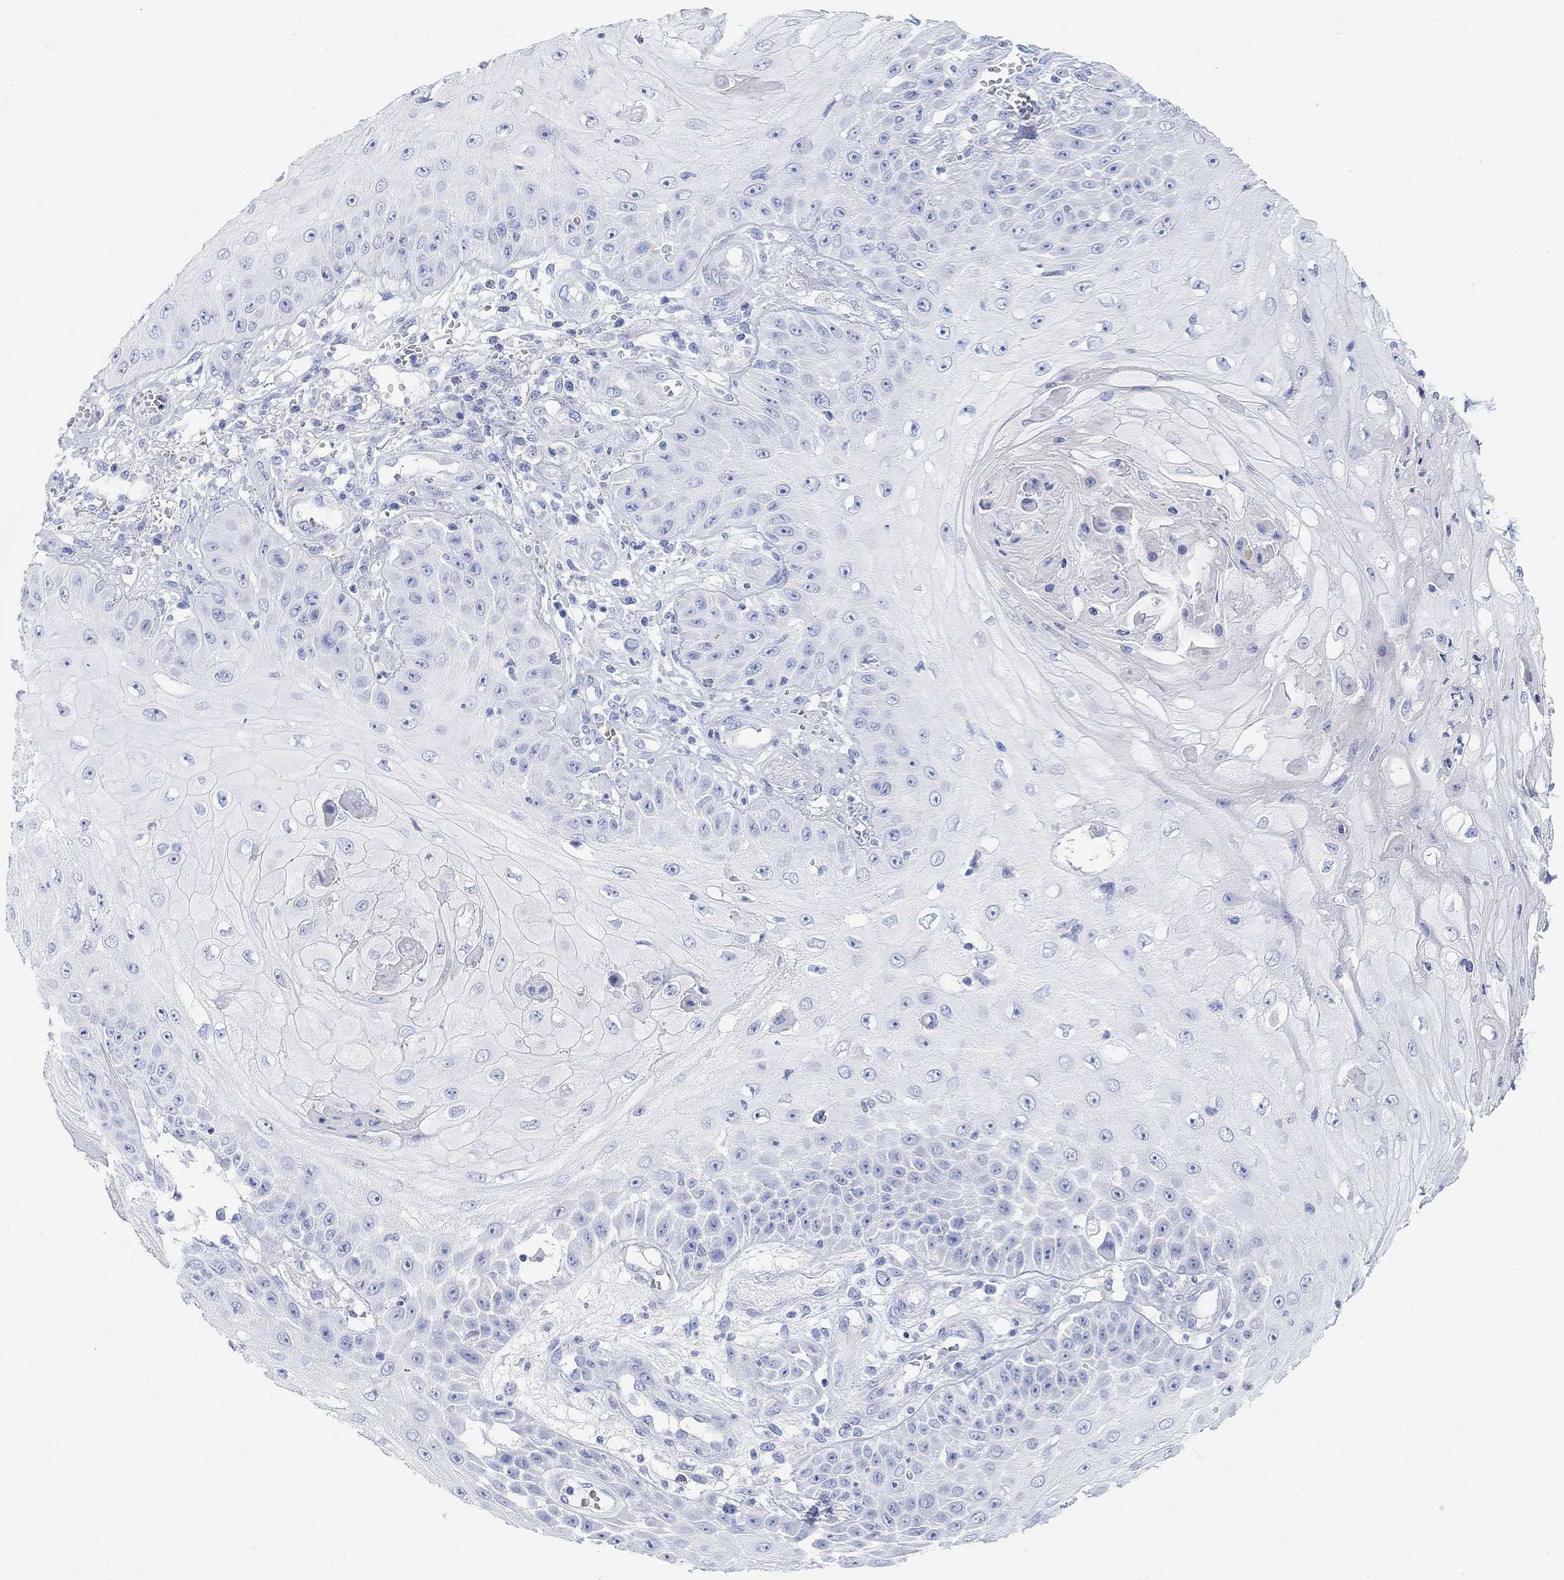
{"staining": {"intensity": "negative", "quantity": "none", "location": "none"}, "tissue": "skin cancer", "cell_type": "Tumor cells", "image_type": "cancer", "snomed": [{"axis": "morphology", "description": "Squamous cell carcinoma, NOS"}, {"axis": "topography", "description": "Skin"}], "caption": "Immunohistochemistry (IHC) image of human skin cancer stained for a protein (brown), which shows no staining in tumor cells.", "gene": "RETNLB", "patient": {"sex": "male", "age": 70}}